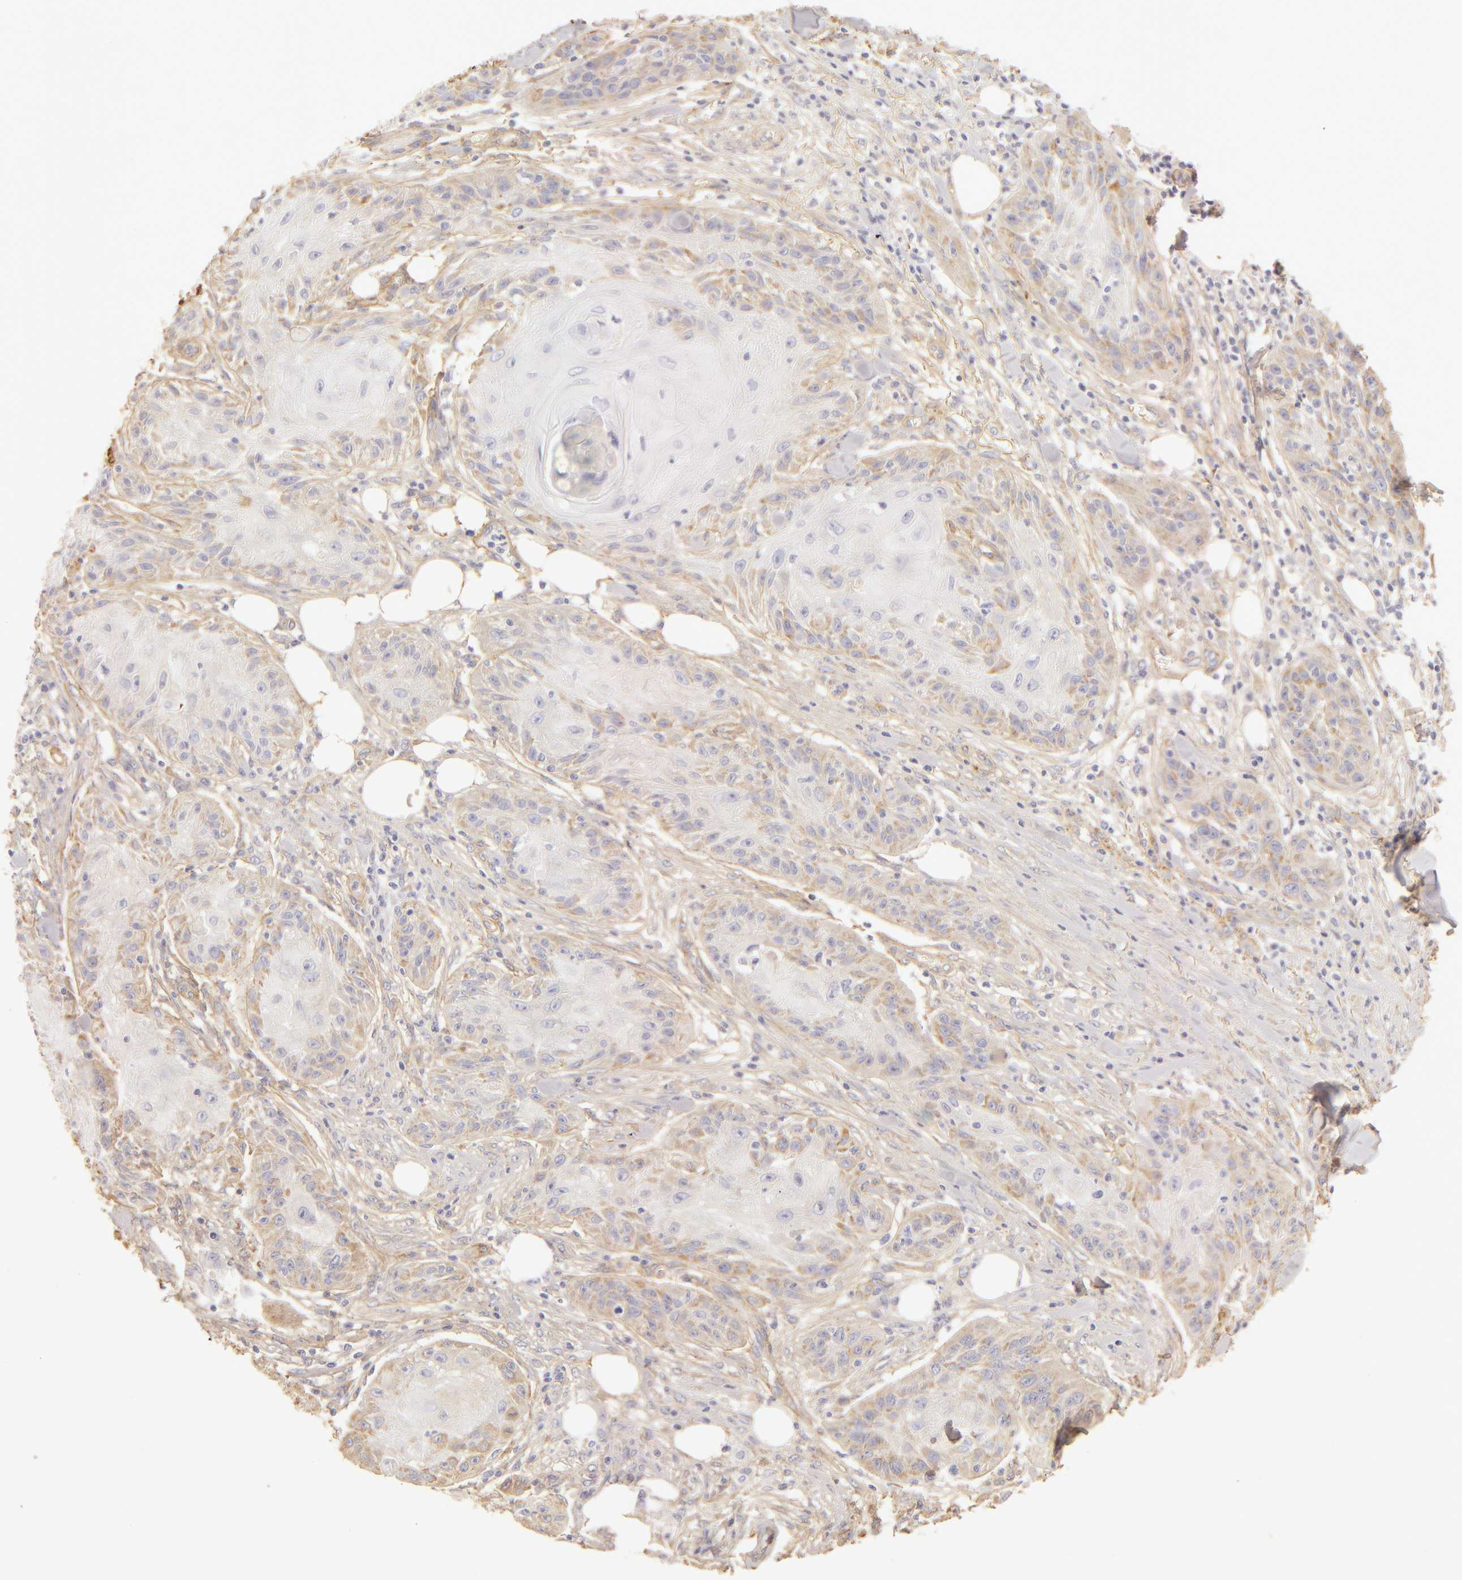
{"staining": {"intensity": "weak", "quantity": "<25%", "location": "cytoplasmic/membranous"}, "tissue": "skin cancer", "cell_type": "Tumor cells", "image_type": "cancer", "snomed": [{"axis": "morphology", "description": "Squamous cell carcinoma, NOS"}, {"axis": "topography", "description": "Skin"}], "caption": "Immunohistochemical staining of human skin cancer exhibits no significant staining in tumor cells.", "gene": "COL4A1", "patient": {"sex": "female", "age": 88}}